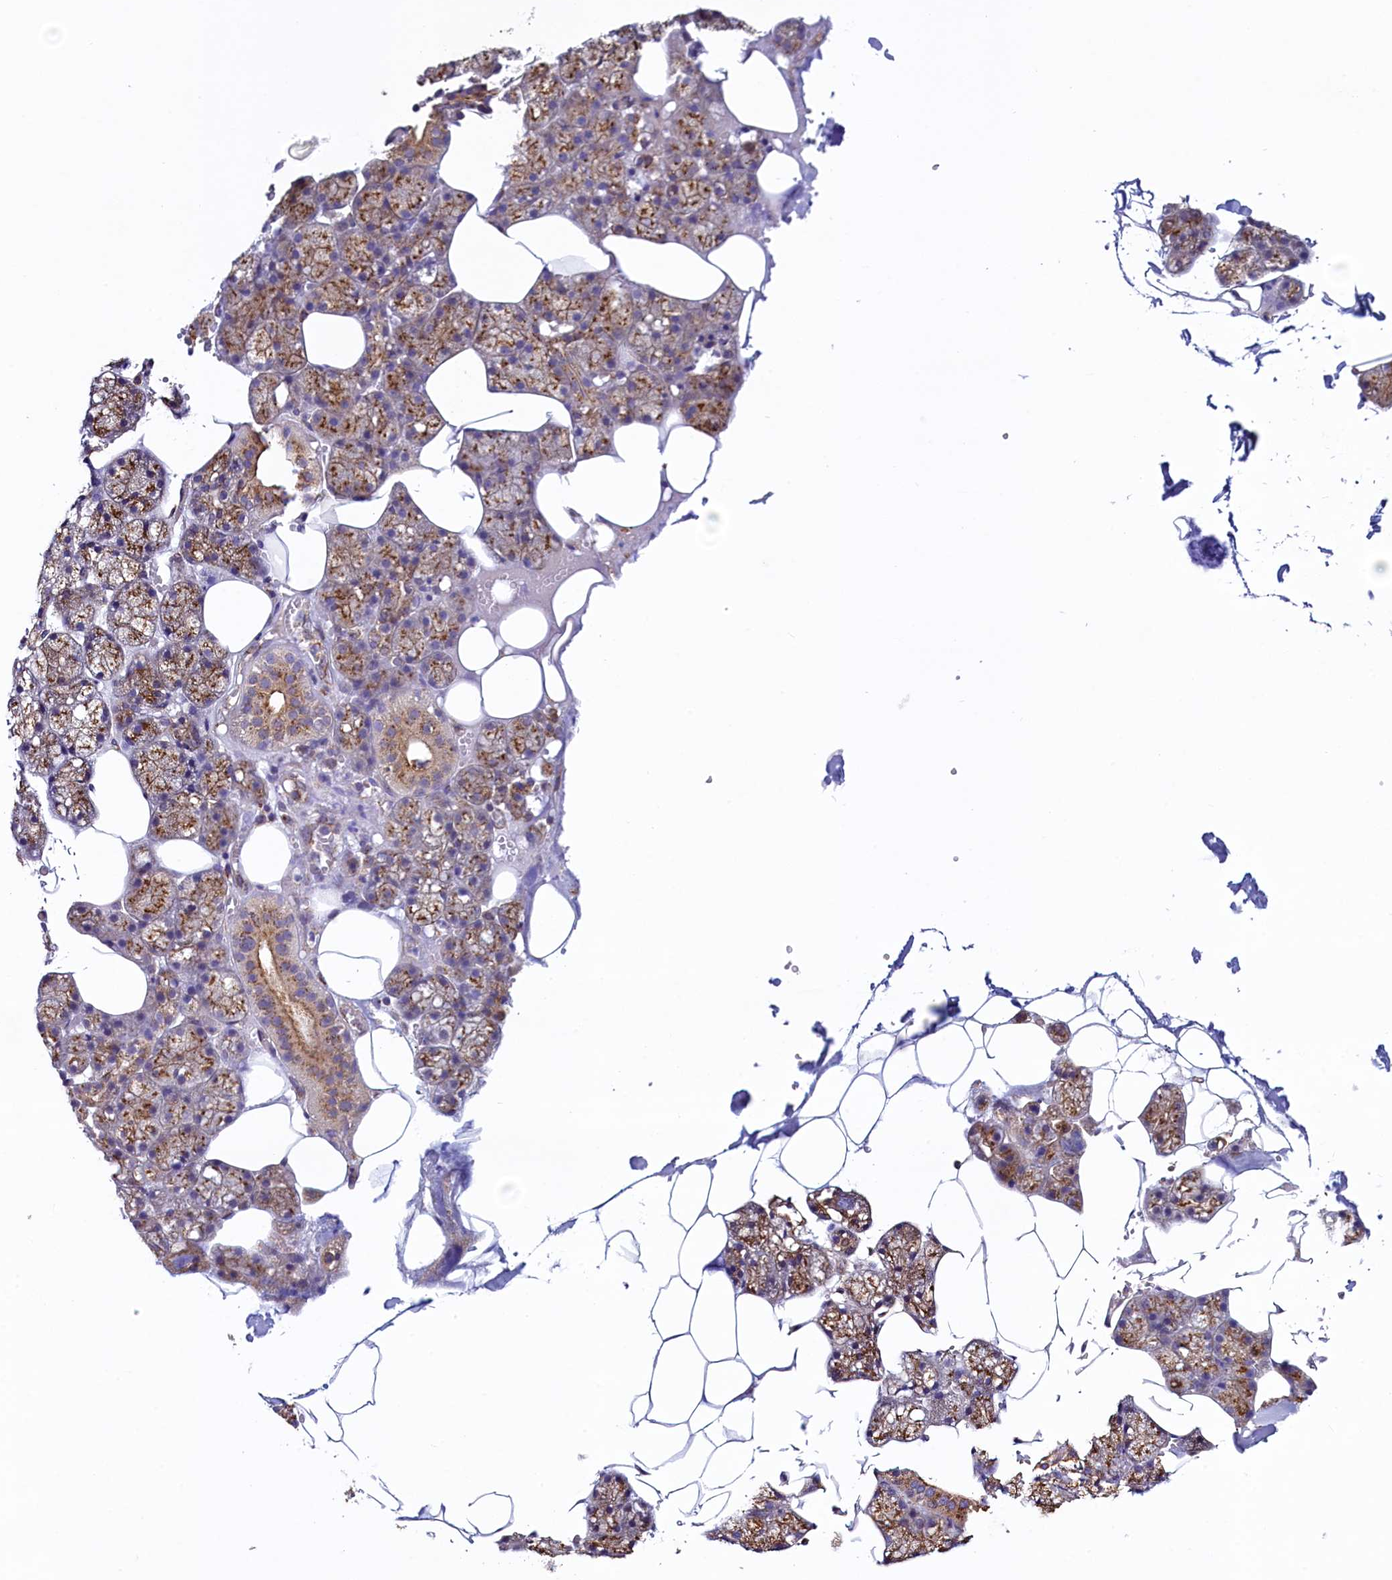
{"staining": {"intensity": "moderate", "quantity": ">75%", "location": "cytoplasmic/membranous"}, "tissue": "salivary gland", "cell_type": "Glandular cells", "image_type": "normal", "snomed": [{"axis": "morphology", "description": "Normal tissue, NOS"}, {"axis": "topography", "description": "Salivary gland"}], "caption": "Salivary gland was stained to show a protein in brown. There is medium levels of moderate cytoplasmic/membranous positivity in about >75% of glandular cells. (DAB (3,3'-diaminobenzidine) = brown stain, brightfield microscopy at high magnification).", "gene": "GPR21", "patient": {"sex": "male", "age": 62}}